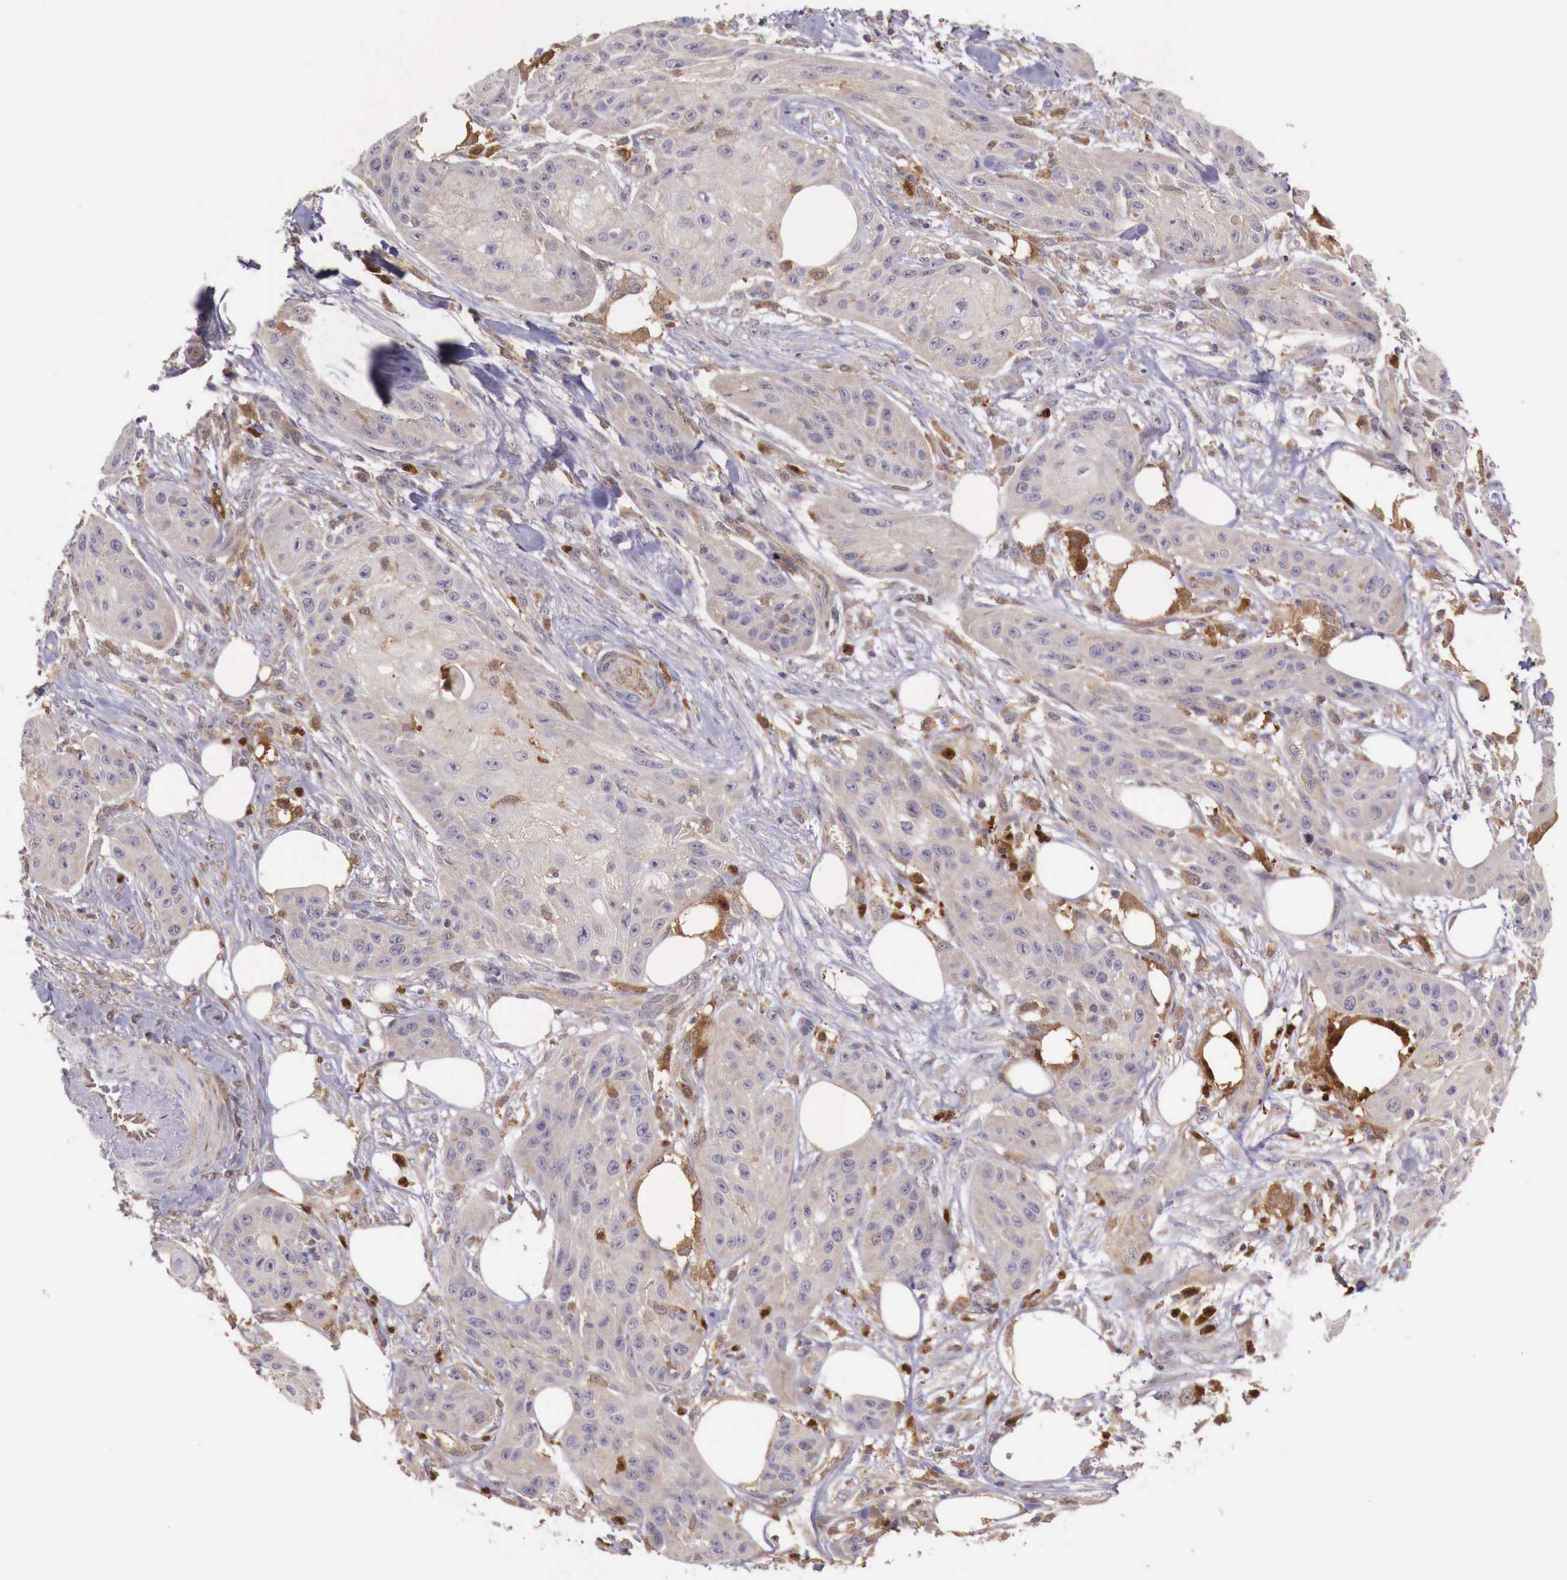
{"staining": {"intensity": "weak", "quantity": ">75%", "location": "cytoplasmic/membranous"}, "tissue": "skin cancer", "cell_type": "Tumor cells", "image_type": "cancer", "snomed": [{"axis": "morphology", "description": "Squamous cell carcinoma, NOS"}, {"axis": "topography", "description": "Skin"}], "caption": "Tumor cells show low levels of weak cytoplasmic/membranous expression in about >75% of cells in skin squamous cell carcinoma.", "gene": "GAB2", "patient": {"sex": "female", "age": 88}}